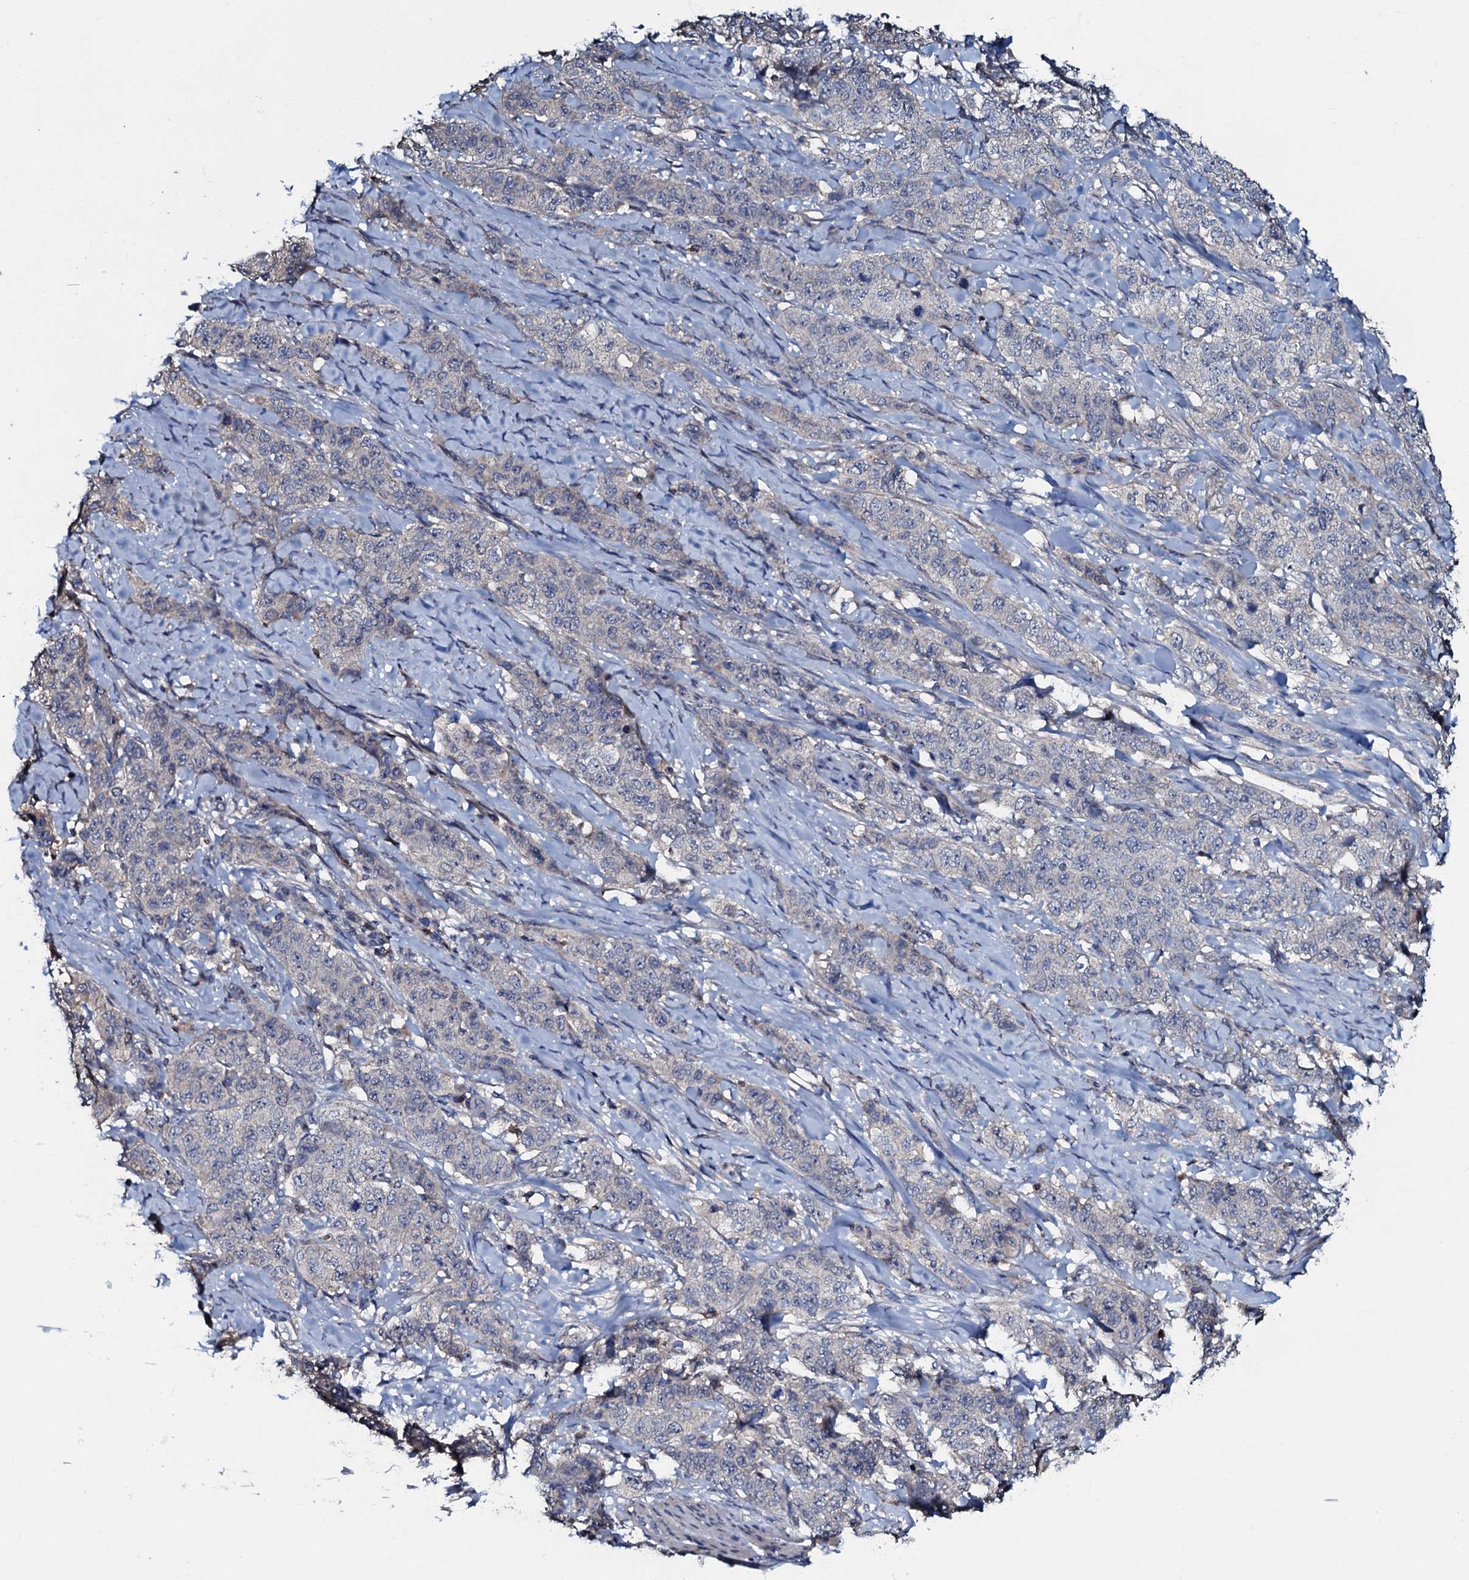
{"staining": {"intensity": "negative", "quantity": "none", "location": "none"}, "tissue": "stomach cancer", "cell_type": "Tumor cells", "image_type": "cancer", "snomed": [{"axis": "morphology", "description": "Adenocarcinoma, NOS"}, {"axis": "topography", "description": "Stomach"}], "caption": "The photomicrograph exhibits no significant expression in tumor cells of stomach adenocarcinoma.", "gene": "CPNE2", "patient": {"sex": "male", "age": 48}}